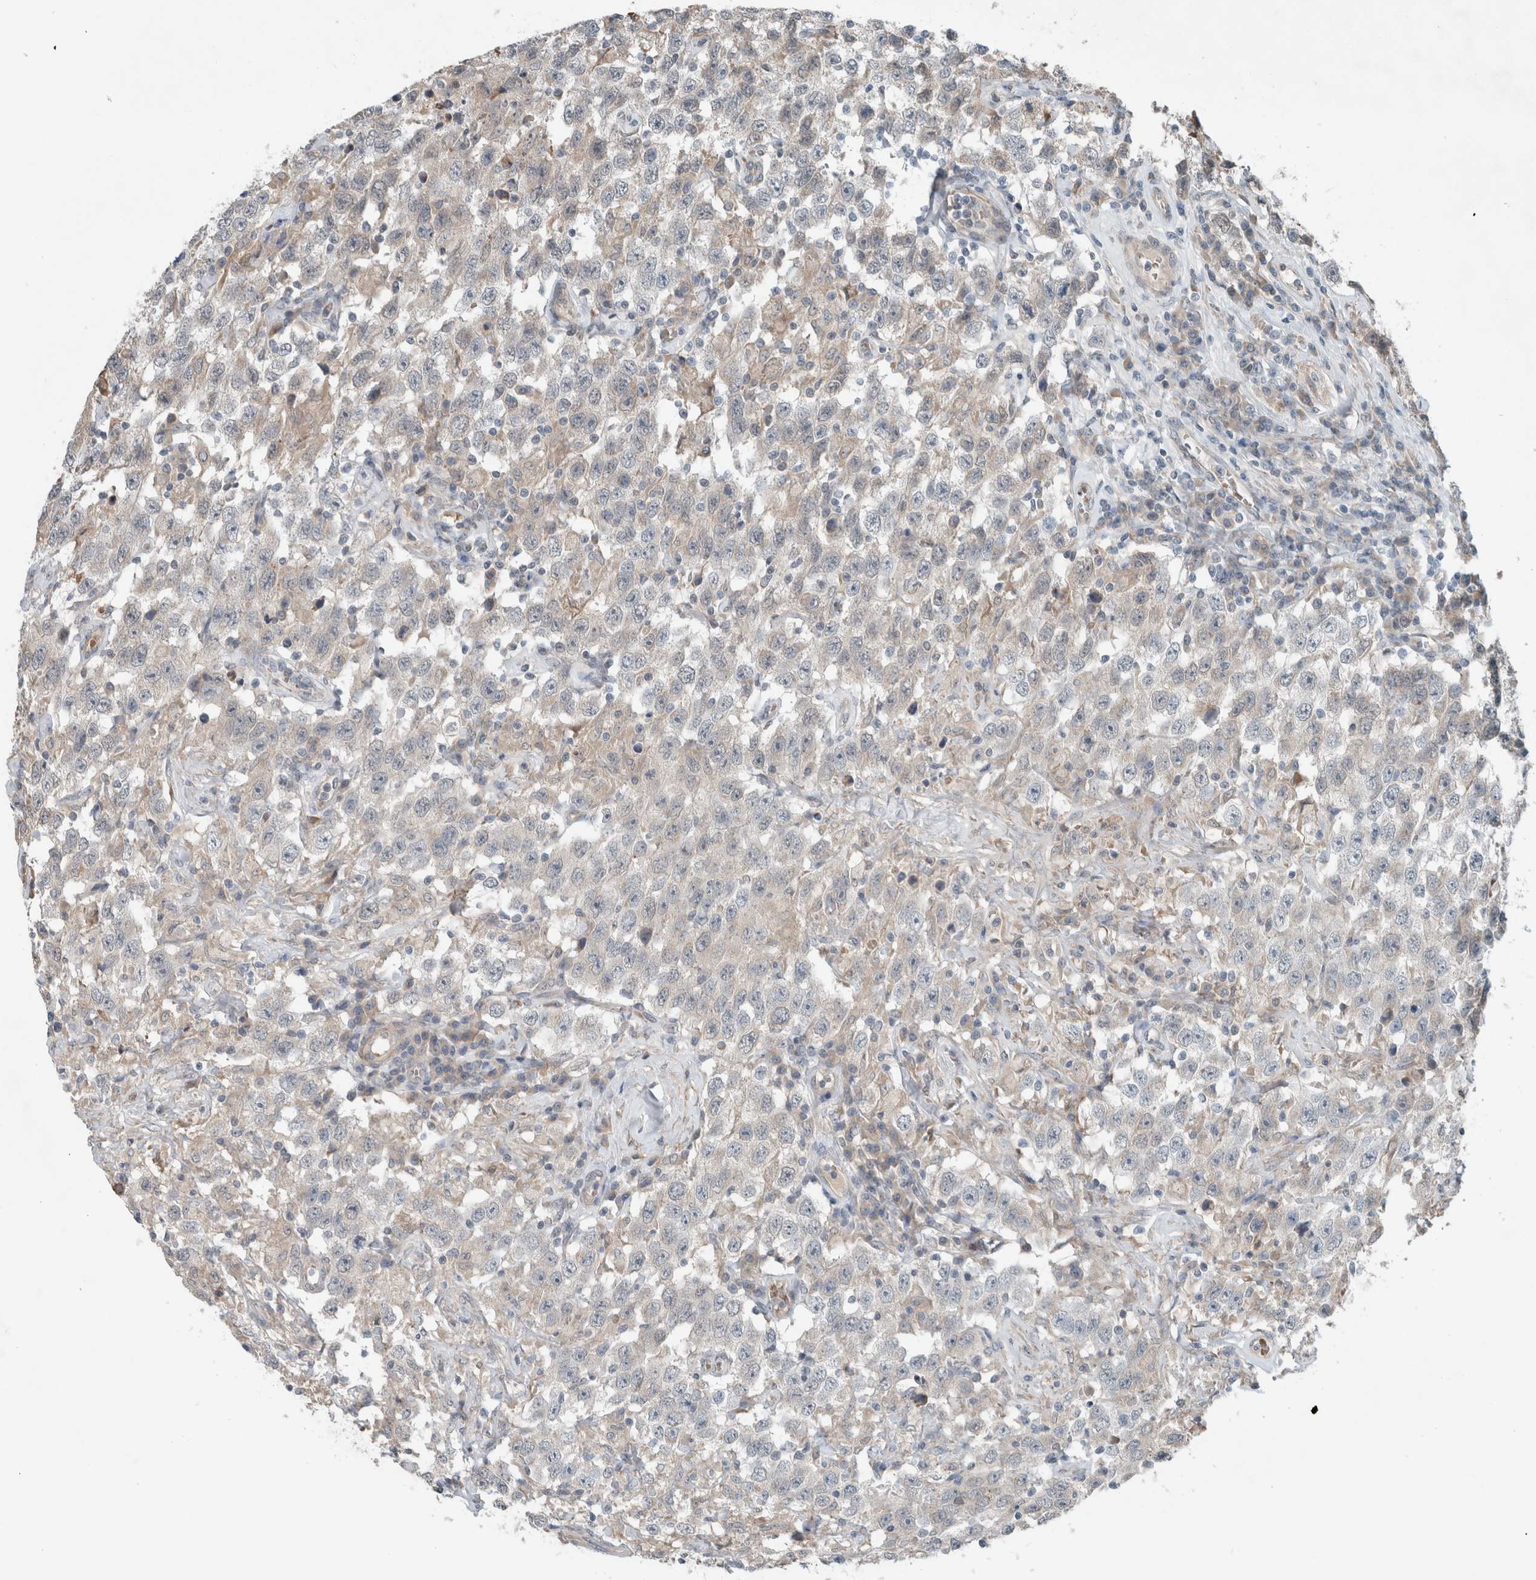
{"staining": {"intensity": "weak", "quantity": "<25%", "location": "cytoplasmic/membranous"}, "tissue": "testis cancer", "cell_type": "Tumor cells", "image_type": "cancer", "snomed": [{"axis": "morphology", "description": "Seminoma, NOS"}, {"axis": "topography", "description": "Testis"}], "caption": "Human testis cancer stained for a protein using immunohistochemistry (IHC) demonstrates no expression in tumor cells.", "gene": "JADE2", "patient": {"sex": "male", "age": 41}}